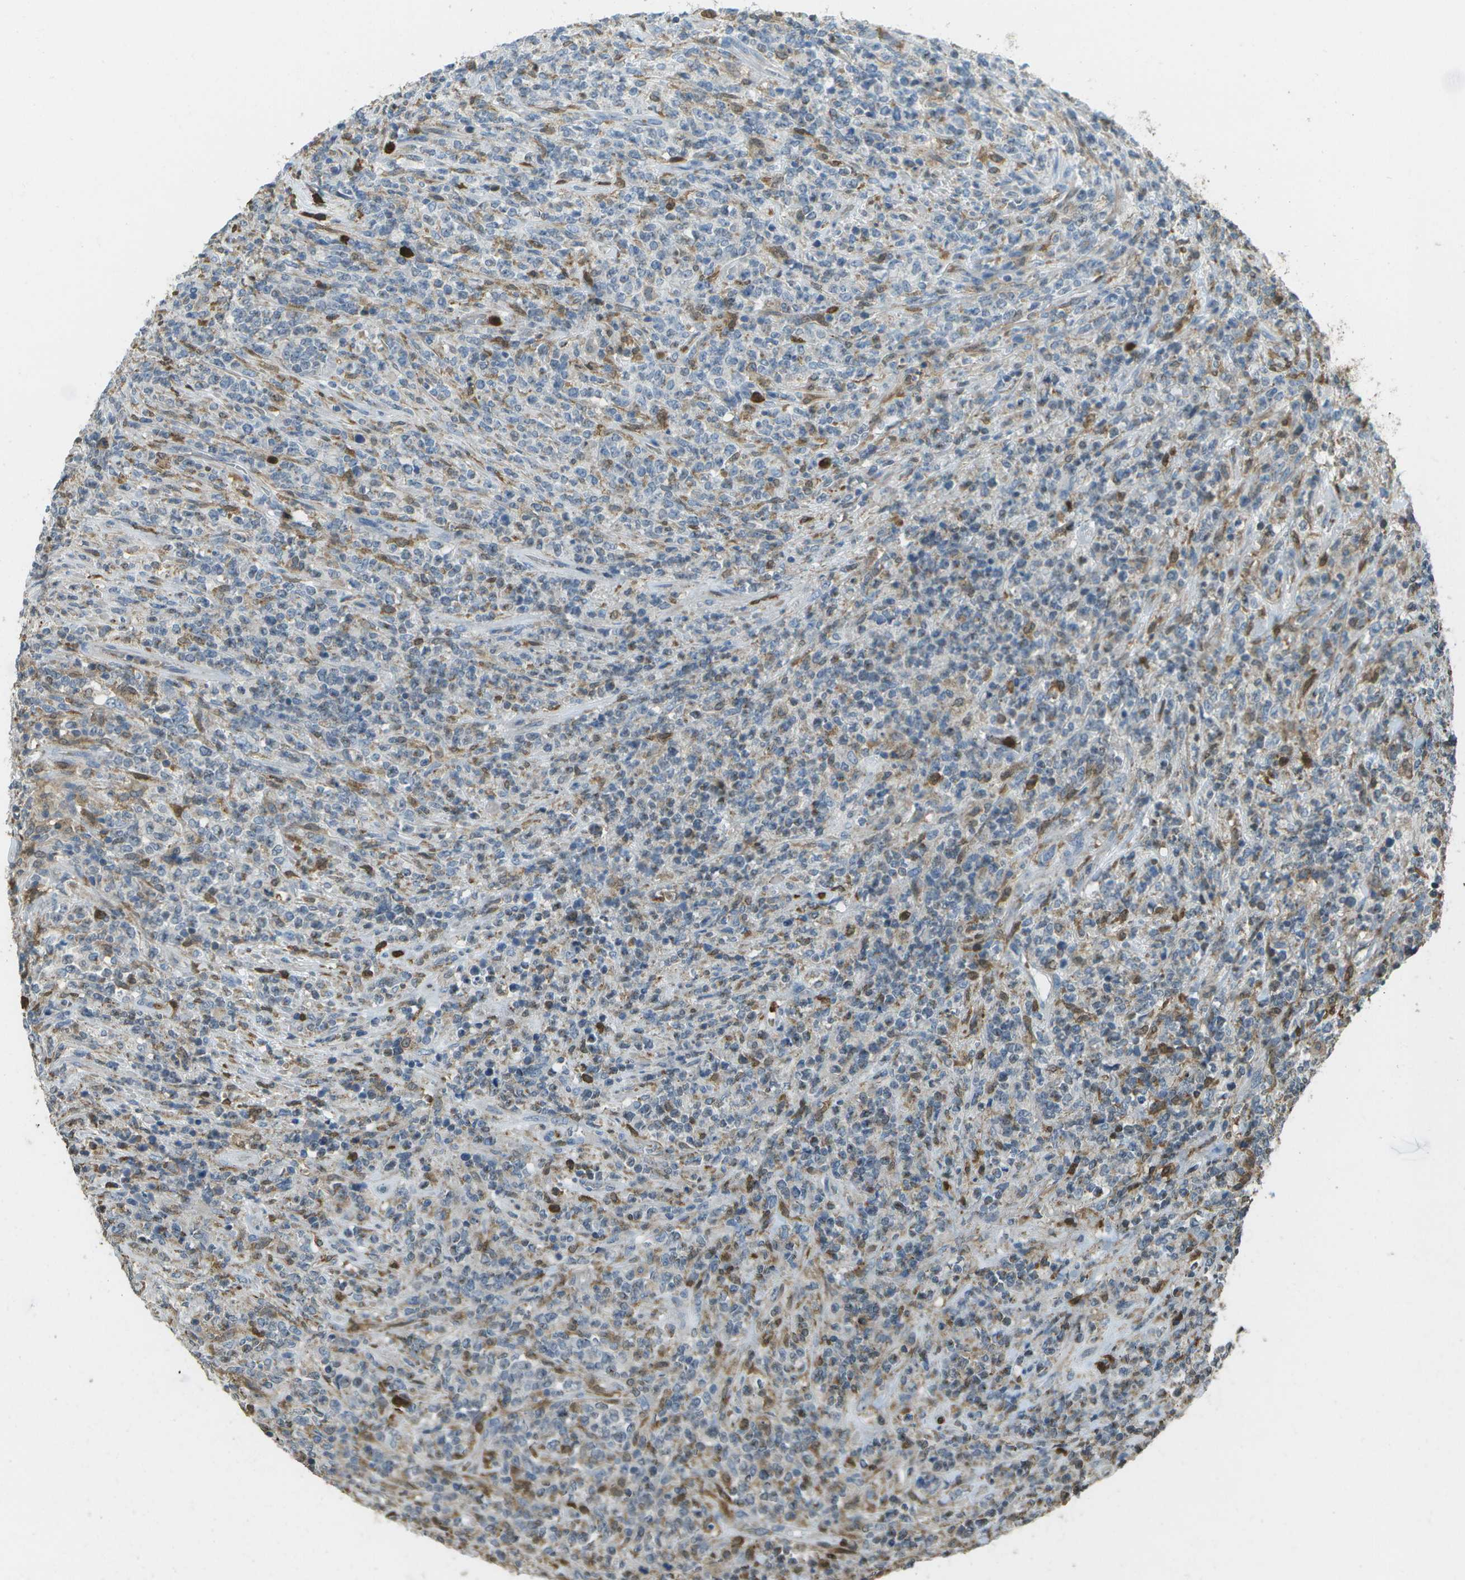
{"staining": {"intensity": "weak", "quantity": "<25%", "location": "cytoplasmic/membranous"}, "tissue": "lymphoma", "cell_type": "Tumor cells", "image_type": "cancer", "snomed": [{"axis": "morphology", "description": "Malignant lymphoma, non-Hodgkin's type, High grade"}, {"axis": "topography", "description": "Soft tissue"}], "caption": "Immunohistochemistry micrograph of neoplastic tissue: high-grade malignant lymphoma, non-Hodgkin's type stained with DAB (3,3'-diaminobenzidine) reveals no significant protein staining in tumor cells. The staining was performed using DAB (3,3'-diaminobenzidine) to visualize the protein expression in brown, while the nuclei were stained in blue with hematoxylin (Magnification: 20x).", "gene": "CACHD1", "patient": {"sex": "male", "age": 18}}